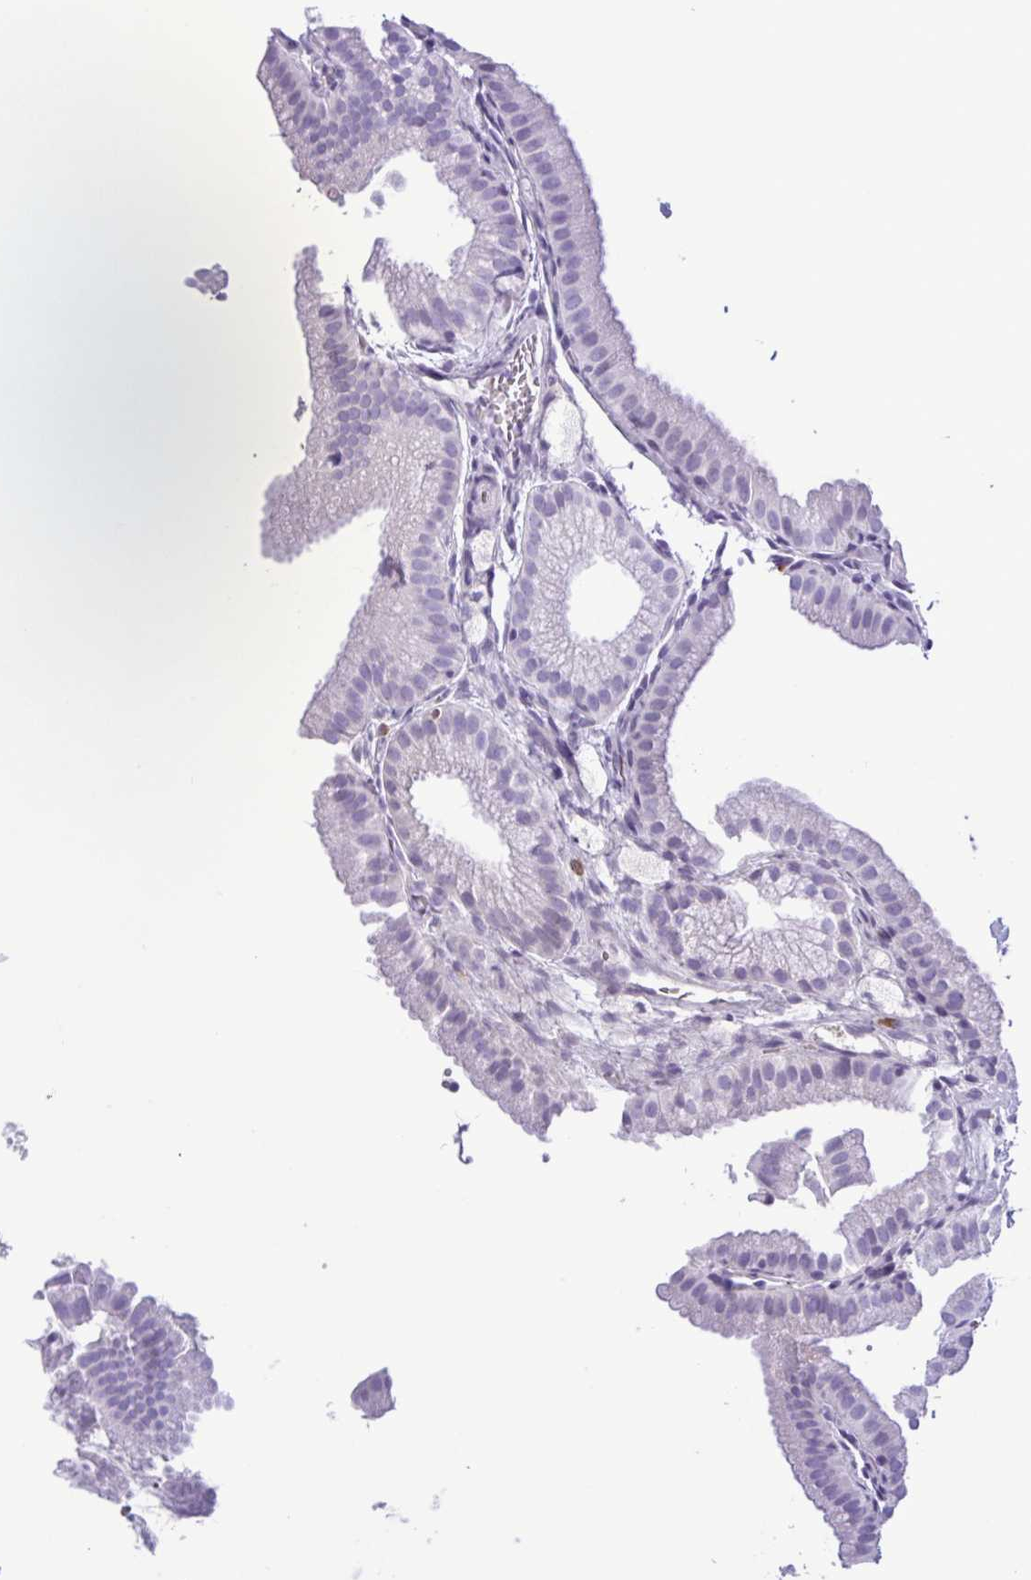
{"staining": {"intensity": "negative", "quantity": "none", "location": "none"}, "tissue": "gallbladder", "cell_type": "Glandular cells", "image_type": "normal", "snomed": [{"axis": "morphology", "description": "Normal tissue, NOS"}, {"axis": "topography", "description": "Gallbladder"}], "caption": "This is an immunohistochemistry photomicrograph of normal gallbladder. There is no positivity in glandular cells.", "gene": "SPATA16", "patient": {"sex": "female", "age": 63}}